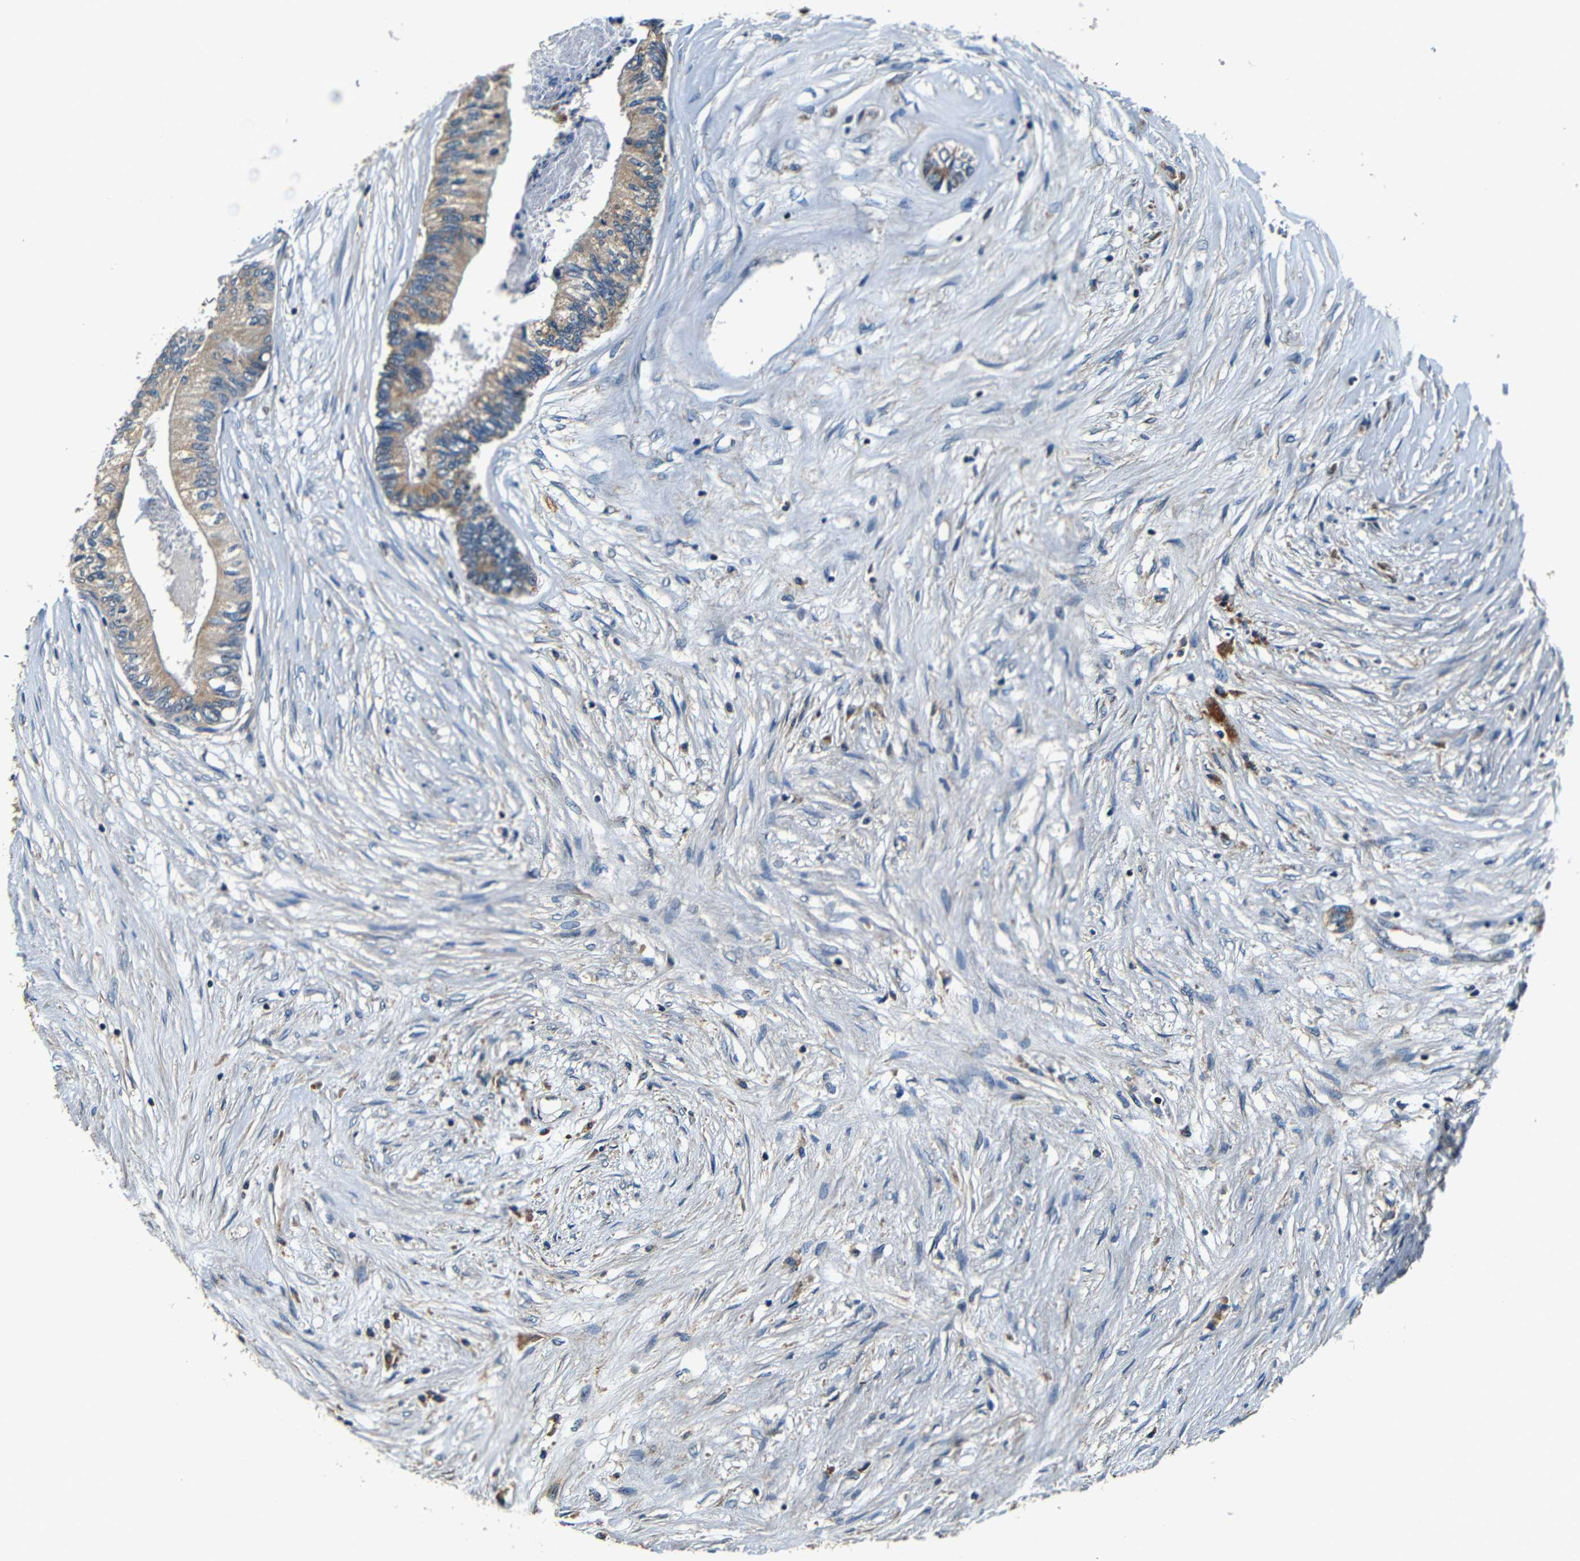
{"staining": {"intensity": "moderate", "quantity": ">75%", "location": "cytoplasmic/membranous"}, "tissue": "colorectal cancer", "cell_type": "Tumor cells", "image_type": "cancer", "snomed": [{"axis": "morphology", "description": "Adenocarcinoma, NOS"}, {"axis": "topography", "description": "Rectum"}], "caption": "Immunohistochemical staining of colorectal adenocarcinoma displays moderate cytoplasmic/membranous protein staining in about >75% of tumor cells.", "gene": "MTX1", "patient": {"sex": "male", "age": 63}}